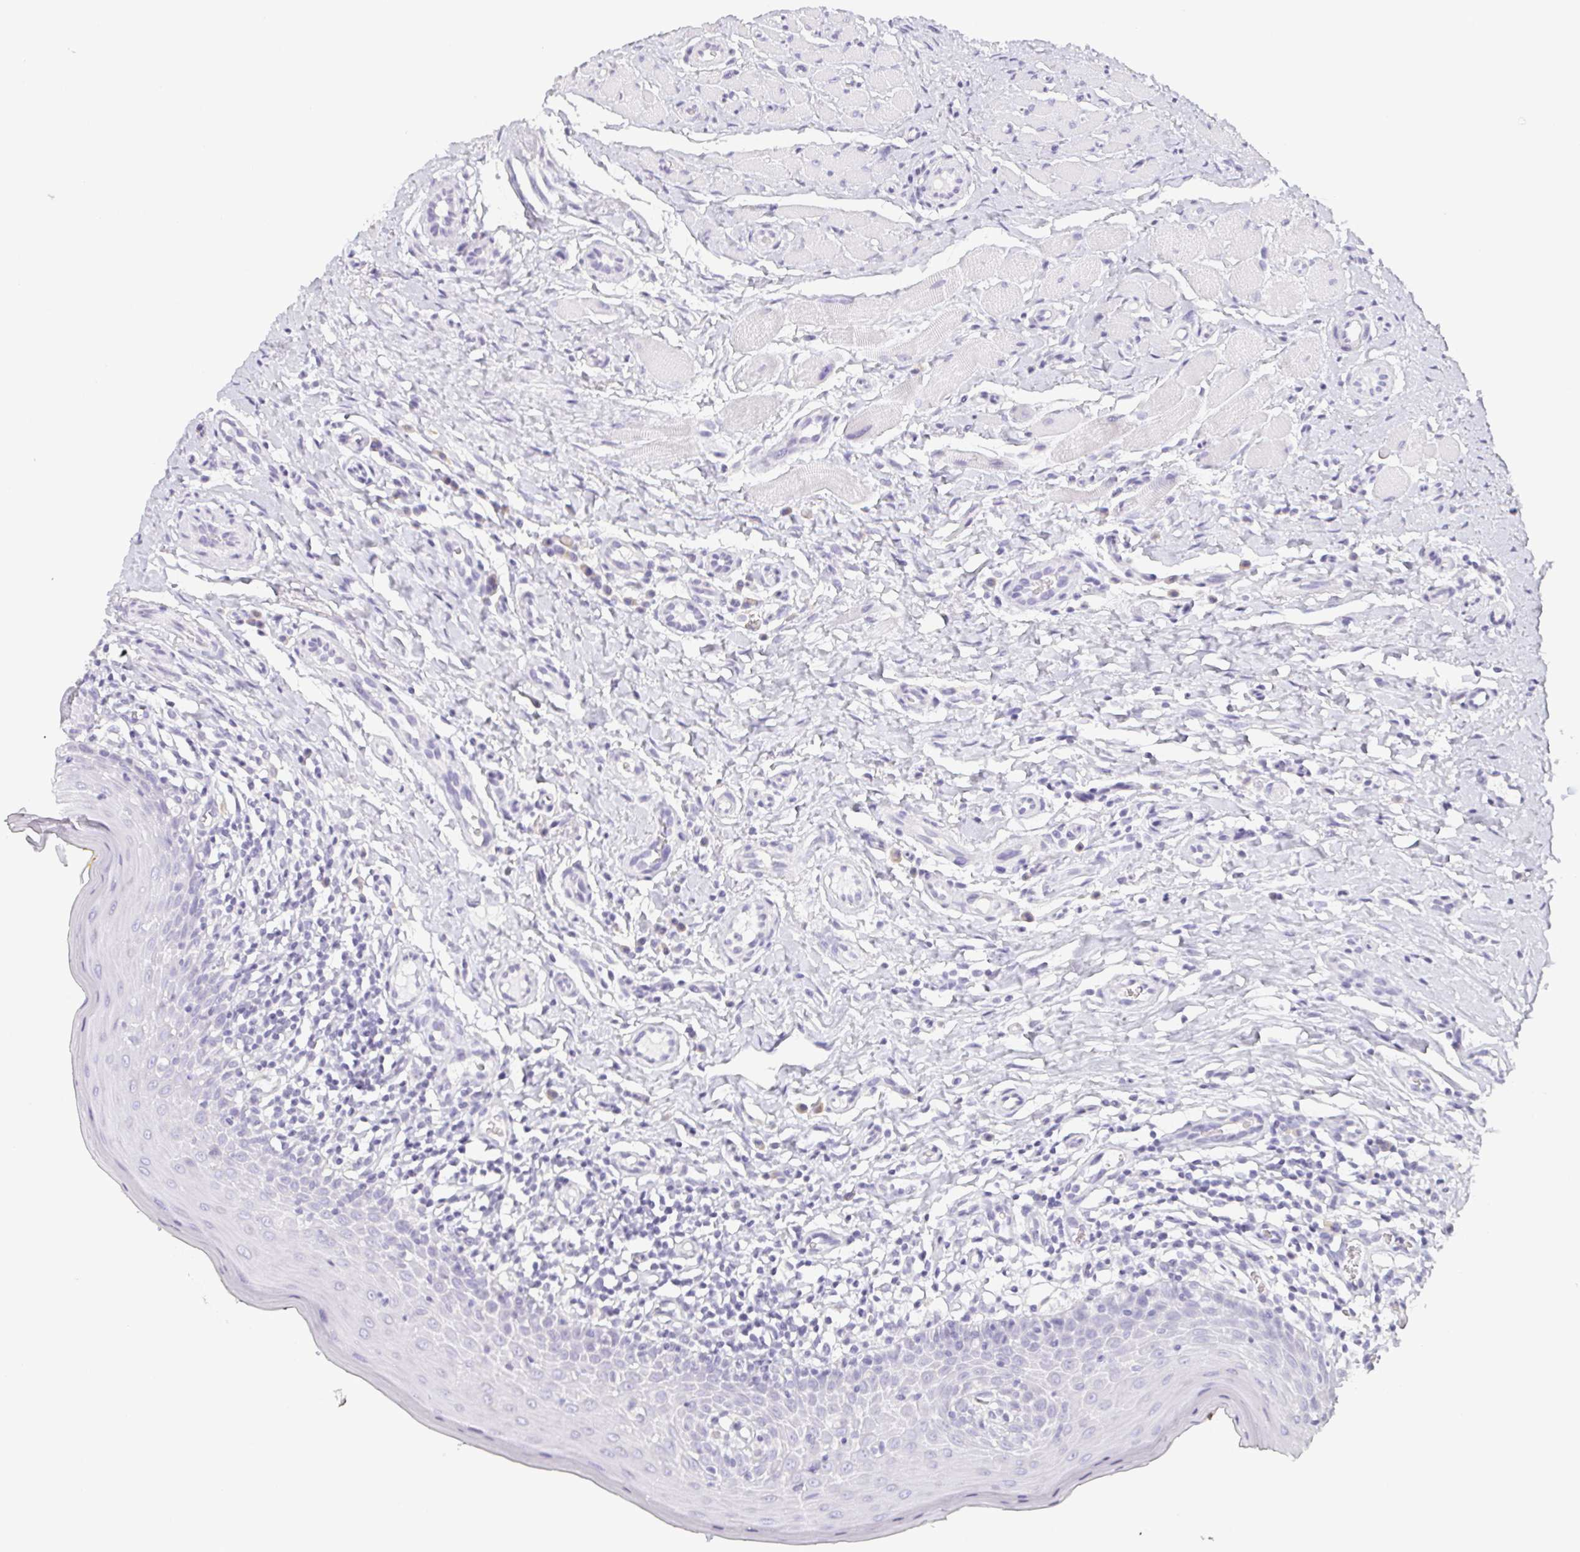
{"staining": {"intensity": "negative", "quantity": "none", "location": "none"}, "tissue": "oral mucosa", "cell_type": "Squamous epithelial cells", "image_type": "normal", "snomed": [{"axis": "morphology", "description": "Normal tissue, NOS"}, {"axis": "topography", "description": "Oral tissue"}, {"axis": "topography", "description": "Tounge, NOS"}], "caption": "Human oral mucosa stained for a protein using immunohistochemistry shows no staining in squamous epithelial cells.", "gene": "PRR27", "patient": {"sex": "female", "age": 58}}